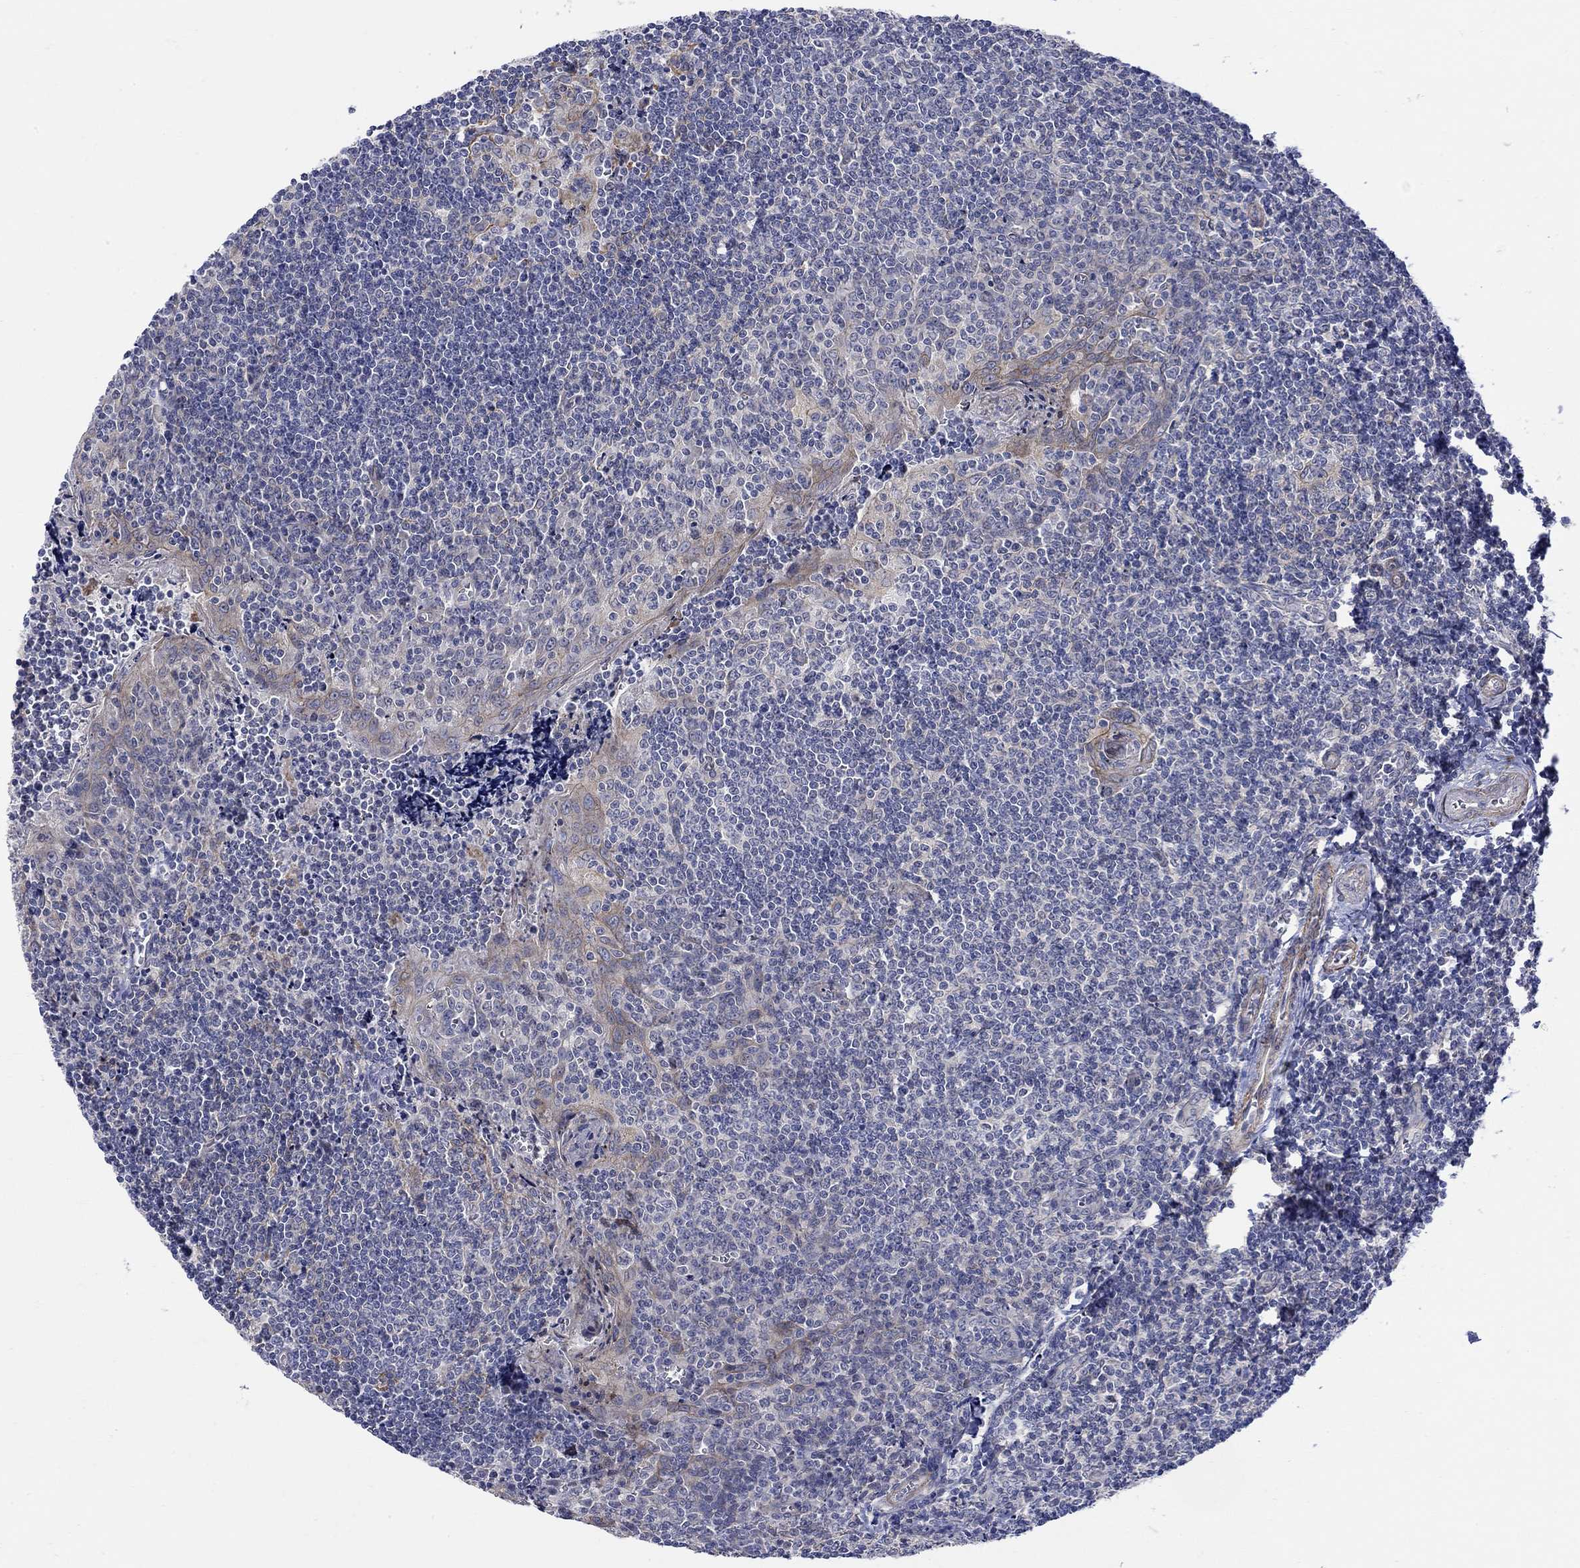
{"staining": {"intensity": "negative", "quantity": "none", "location": "none"}, "tissue": "tonsil", "cell_type": "Germinal center cells", "image_type": "normal", "snomed": [{"axis": "morphology", "description": "Normal tissue, NOS"}, {"axis": "morphology", "description": "Inflammation, NOS"}, {"axis": "topography", "description": "Tonsil"}], "caption": "This is an immunohistochemistry photomicrograph of unremarkable human tonsil. There is no positivity in germinal center cells.", "gene": "SCN7A", "patient": {"sex": "female", "age": 31}}